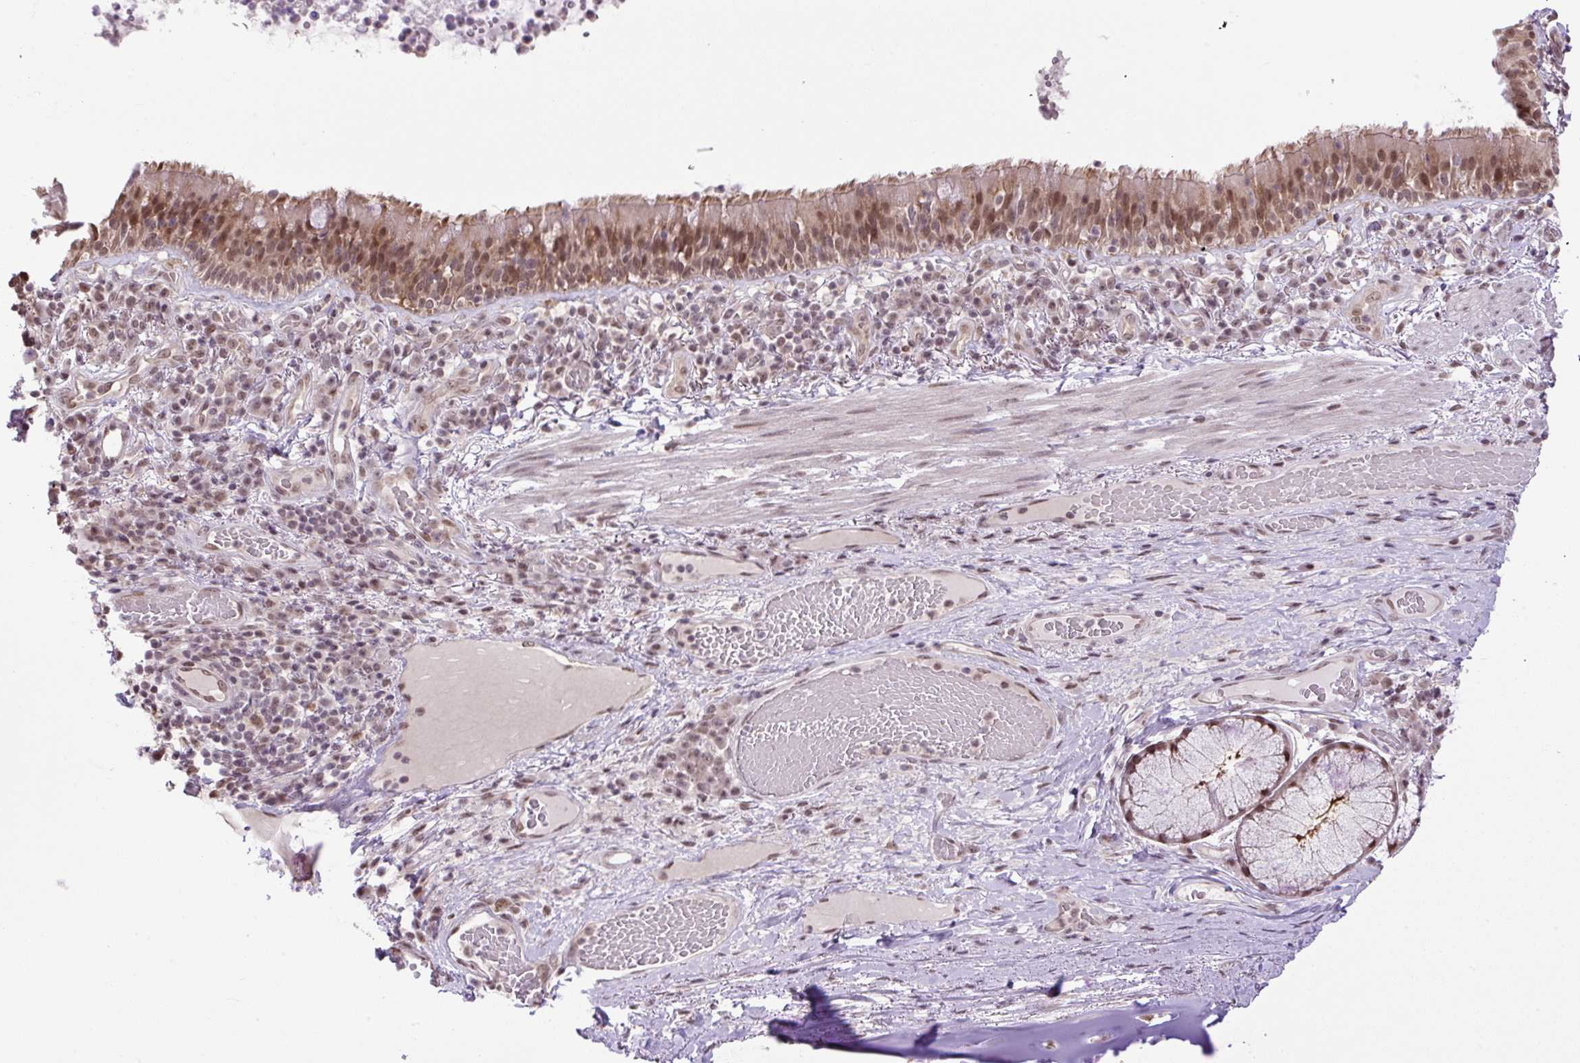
{"staining": {"intensity": "moderate", "quantity": ">75%", "location": "cytoplasmic/membranous,nuclear"}, "tissue": "bronchus", "cell_type": "Respiratory epithelial cells", "image_type": "normal", "snomed": [{"axis": "morphology", "description": "Normal tissue, NOS"}, {"axis": "topography", "description": "Cartilage tissue"}, {"axis": "topography", "description": "Bronchus"}], "caption": "Moderate cytoplasmic/membranous,nuclear positivity is identified in approximately >75% of respiratory epithelial cells in normal bronchus. The staining is performed using DAB brown chromogen to label protein expression. The nuclei are counter-stained blue using hematoxylin.", "gene": "SGTA", "patient": {"sex": "male", "age": 56}}